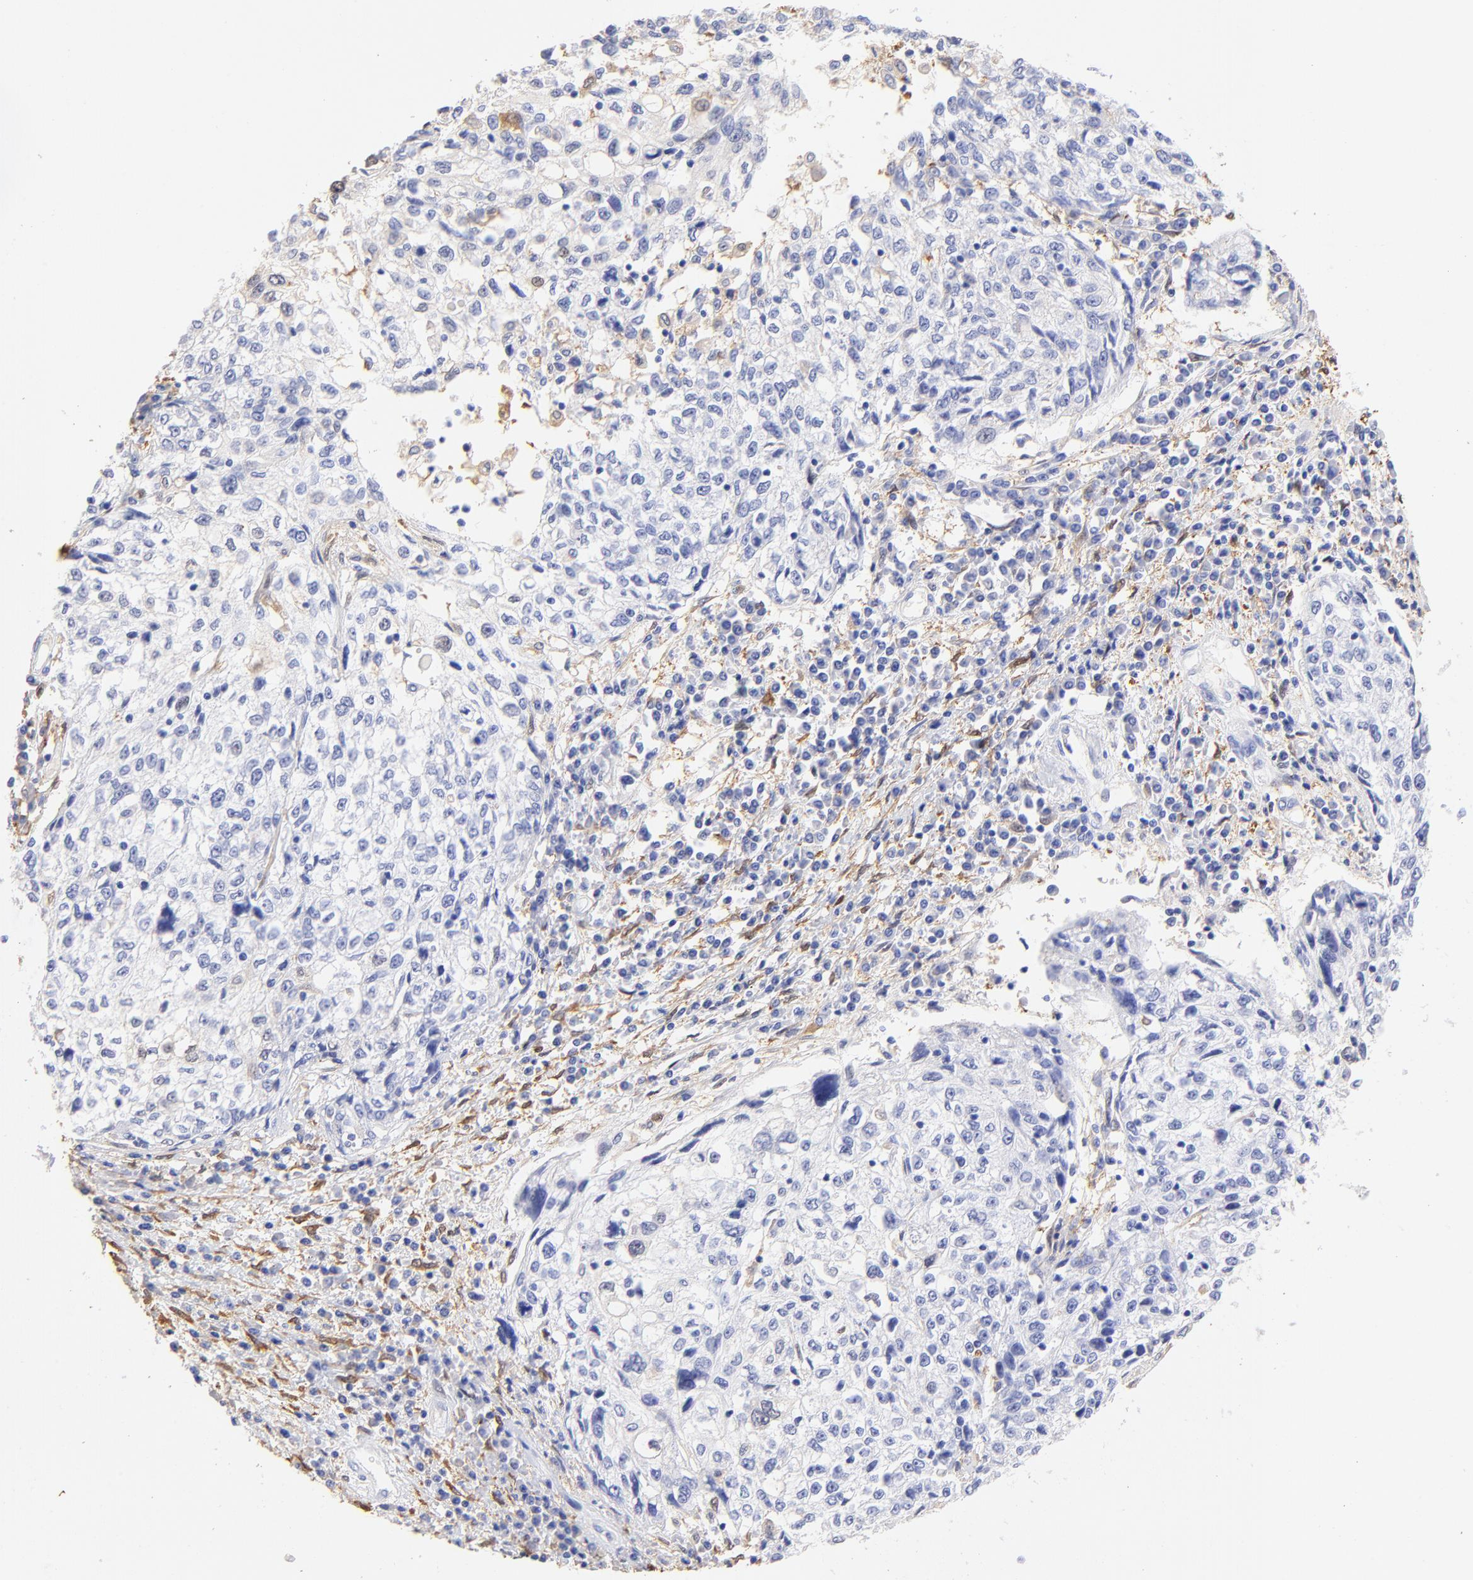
{"staining": {"intensity": "negative", "quantity": "none", "location": "none"}, "tissue": "cervical cancer", "cell_type": "Tumor cells", "image_type": "cancer", "snomed": [{"axis": "morphology", "description": "Squamous cell carcinoma, NOS"}, {"axis": "topography", "description": "Cervix"}], "caption": "Tumor cells are negative for brown protein staining in squamous cell carcinoma (cervical). (DAB immunohistochemistry, high magnification).", "gene": "ALDH1A1", "patient": {"sex": "female", "age": 57}}